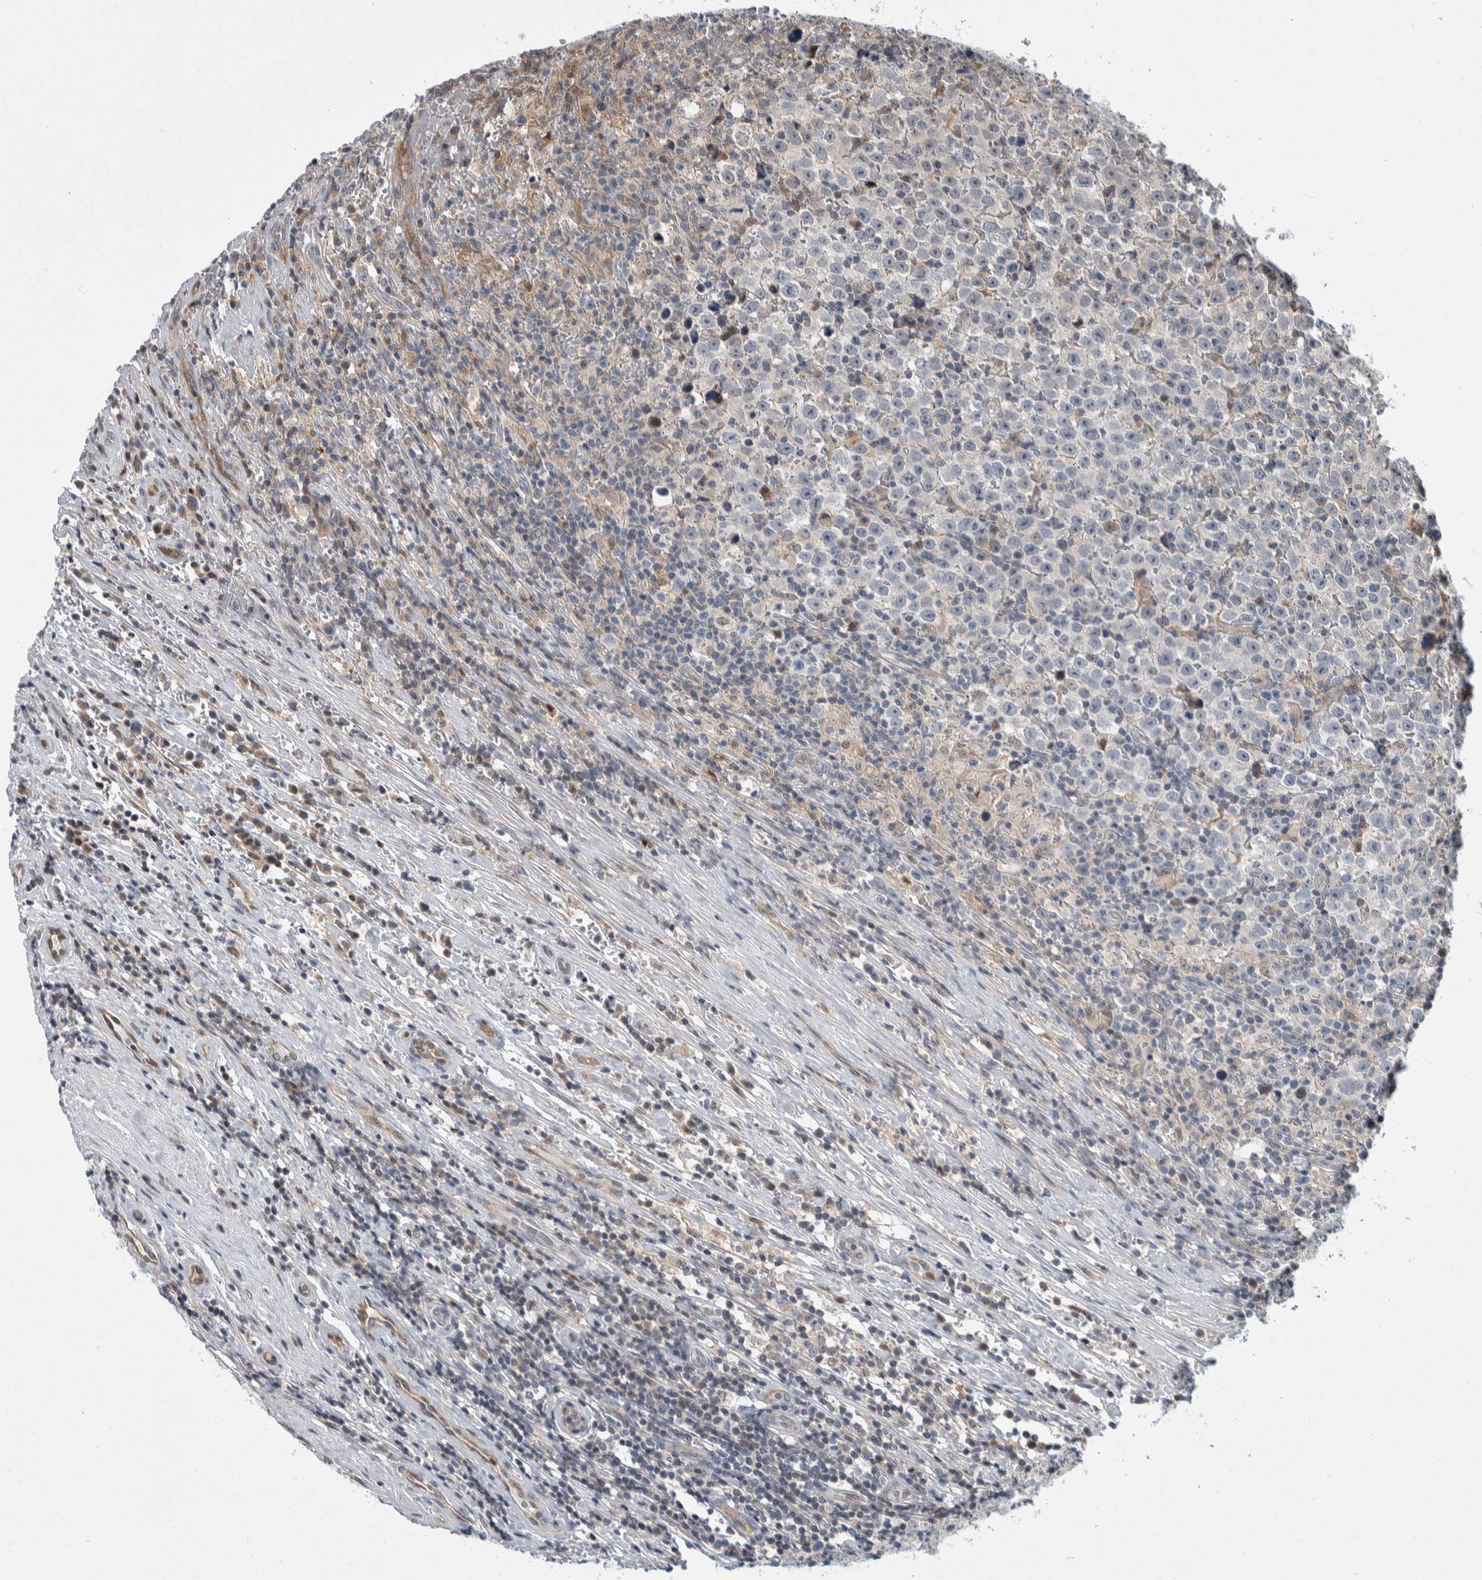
{"staining": {"intensity": "negative", "quantity": "none", "location": "none"}, "tissue": "testis cancer", "cell_type": "Tumor cells", "image_type": "cancer", "snomed": [{"axis": "morphology", "description": "Seminoma, NOS"}, {"axis": "topography", "description": "Testis"}], "caption": "Testis cancer was stained to show a protein in brown. There is no significant staining in tumor cells.", "gene": "PTPA", "patient": {"sex": "male", "age": 43}}